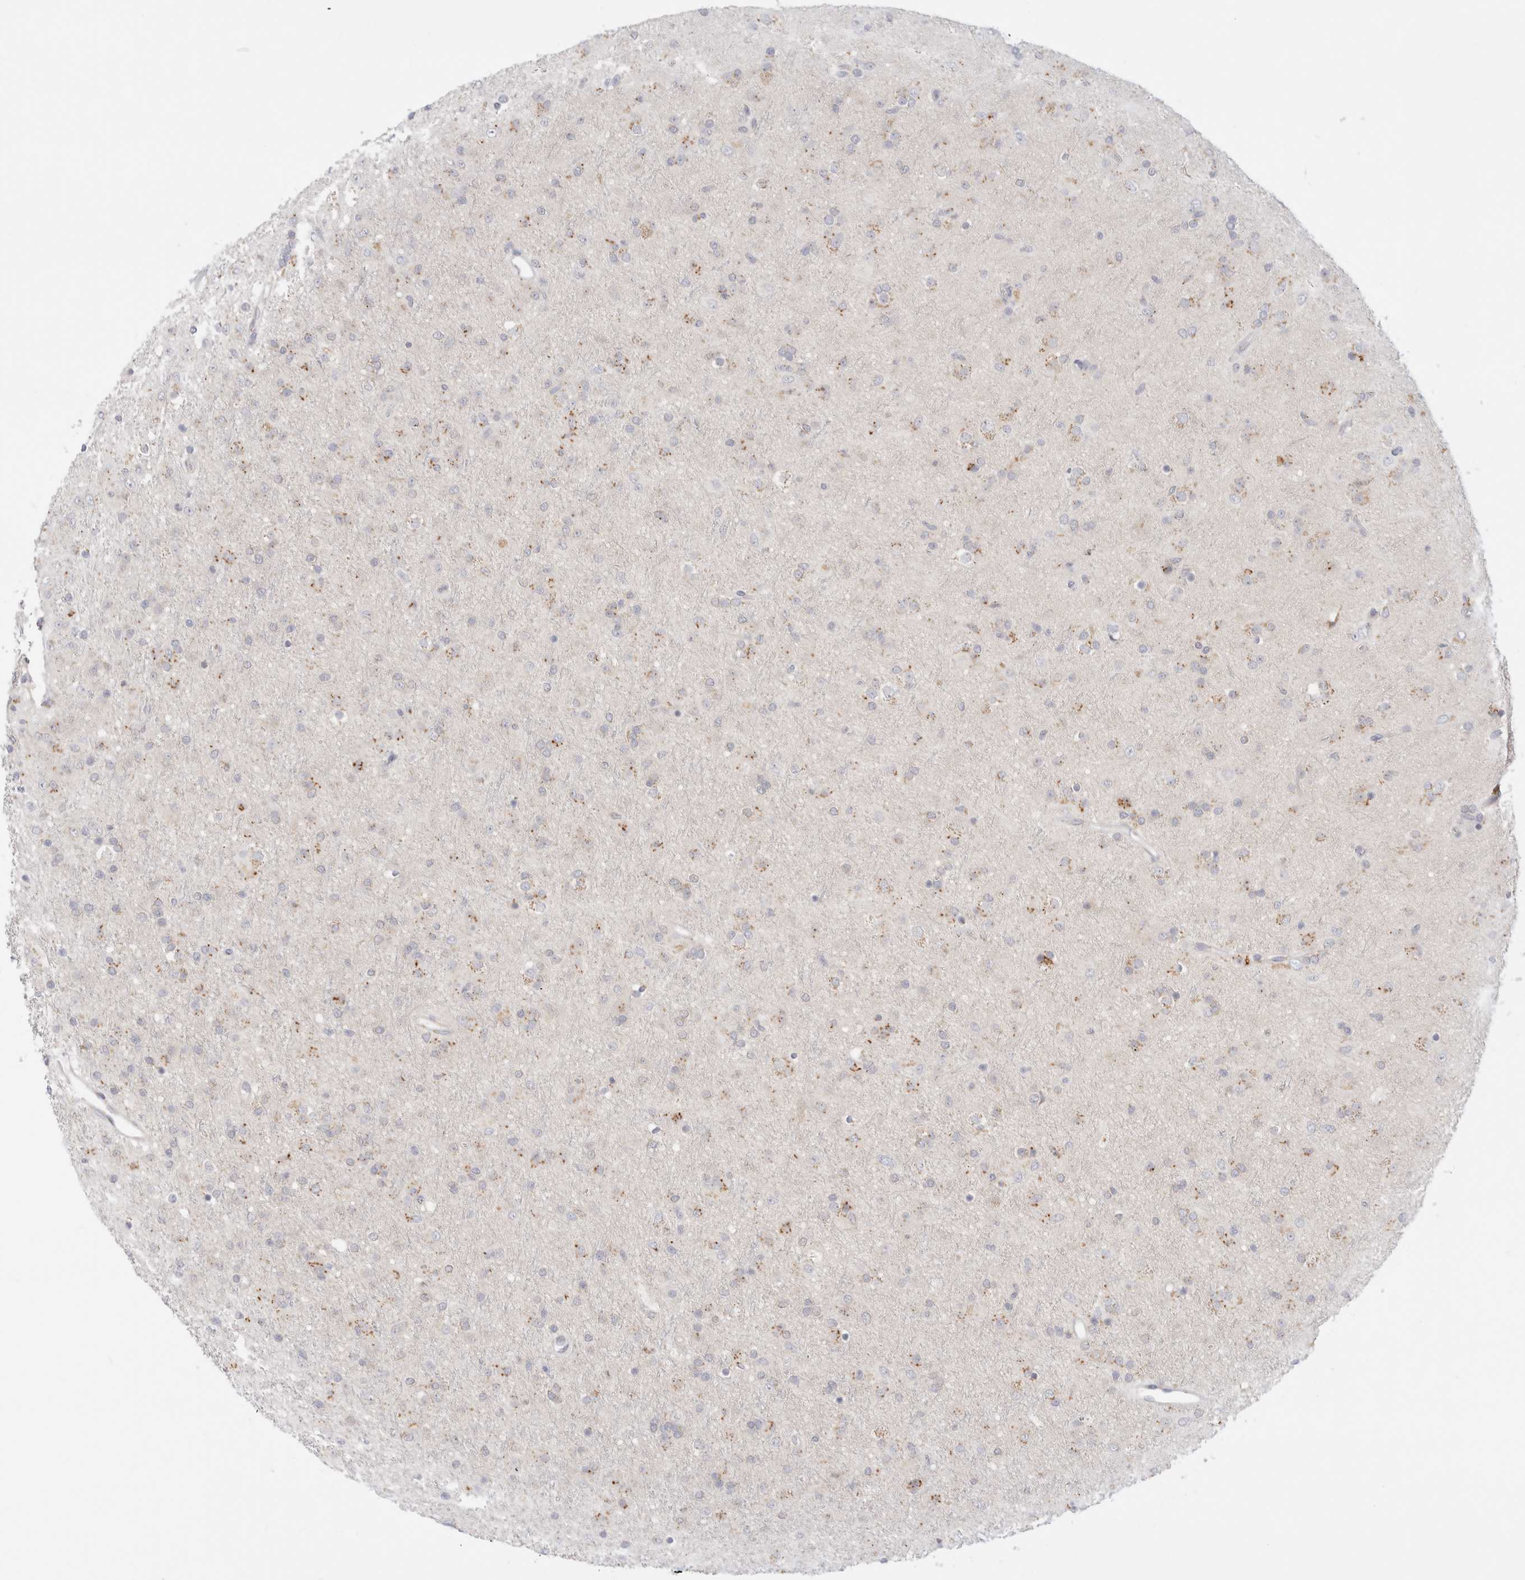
{"staining": {"intensity": "negative", "quantity": "none", "location": "none"}, "tissue": "glioma", "cell_type": "Tumor cells", "image_type": "cancer", "snomed": [{"axis": "morphology", "description": "Glioma, malignant, Low grade"}, {"axis": "topography", "description": "Brain"}], "caption": "IHC micrograph of malignant glioma (low-grade) stained for a protein (brown), which demonstrates no positivity in tumor cells. (Immunohistochemistry (ihc), brightfield microscopy, high magnification).", "gene": "EFCAB13", "patient": {"sex": "male", "age": 65}}